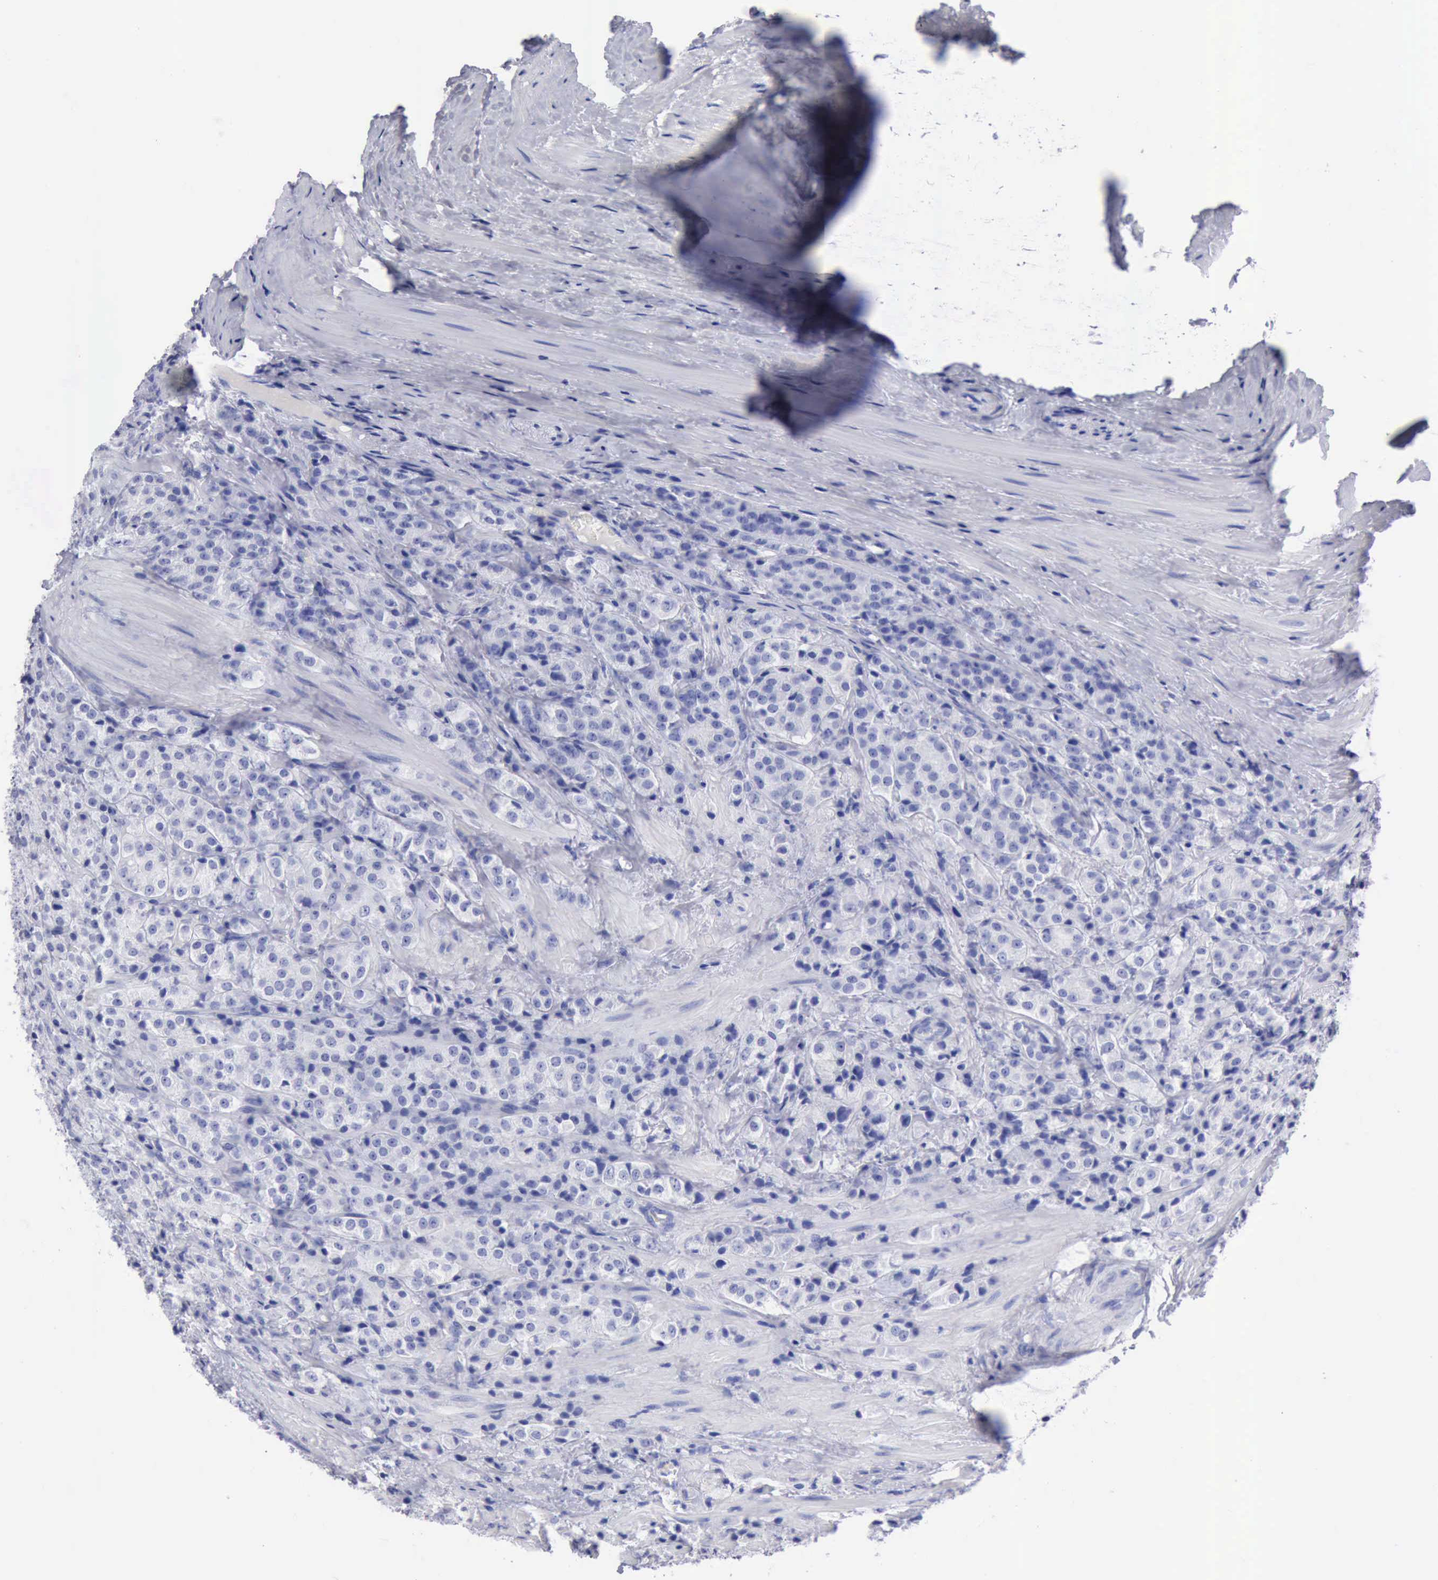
{"staining": {"intensity": "negative", "quantity": "none", "location": "none"}, "tissue": "prostate cancer", "cell_type": "Tumor cells", "image_type": "cancer", "snomed": [{"axis": "morphology", "description": "Adenocarcinoma, Medium grade"}, {"axis": "topography", "description": "Prostate"}], "caption": "Prostate cancer (adenocarcinoma (medium-grade)) stained for a protein using immunohistochemistry shows no staining tumor cells.", "gene": "CYP19A1", "patient": {"sex": "male", "age": 70}}